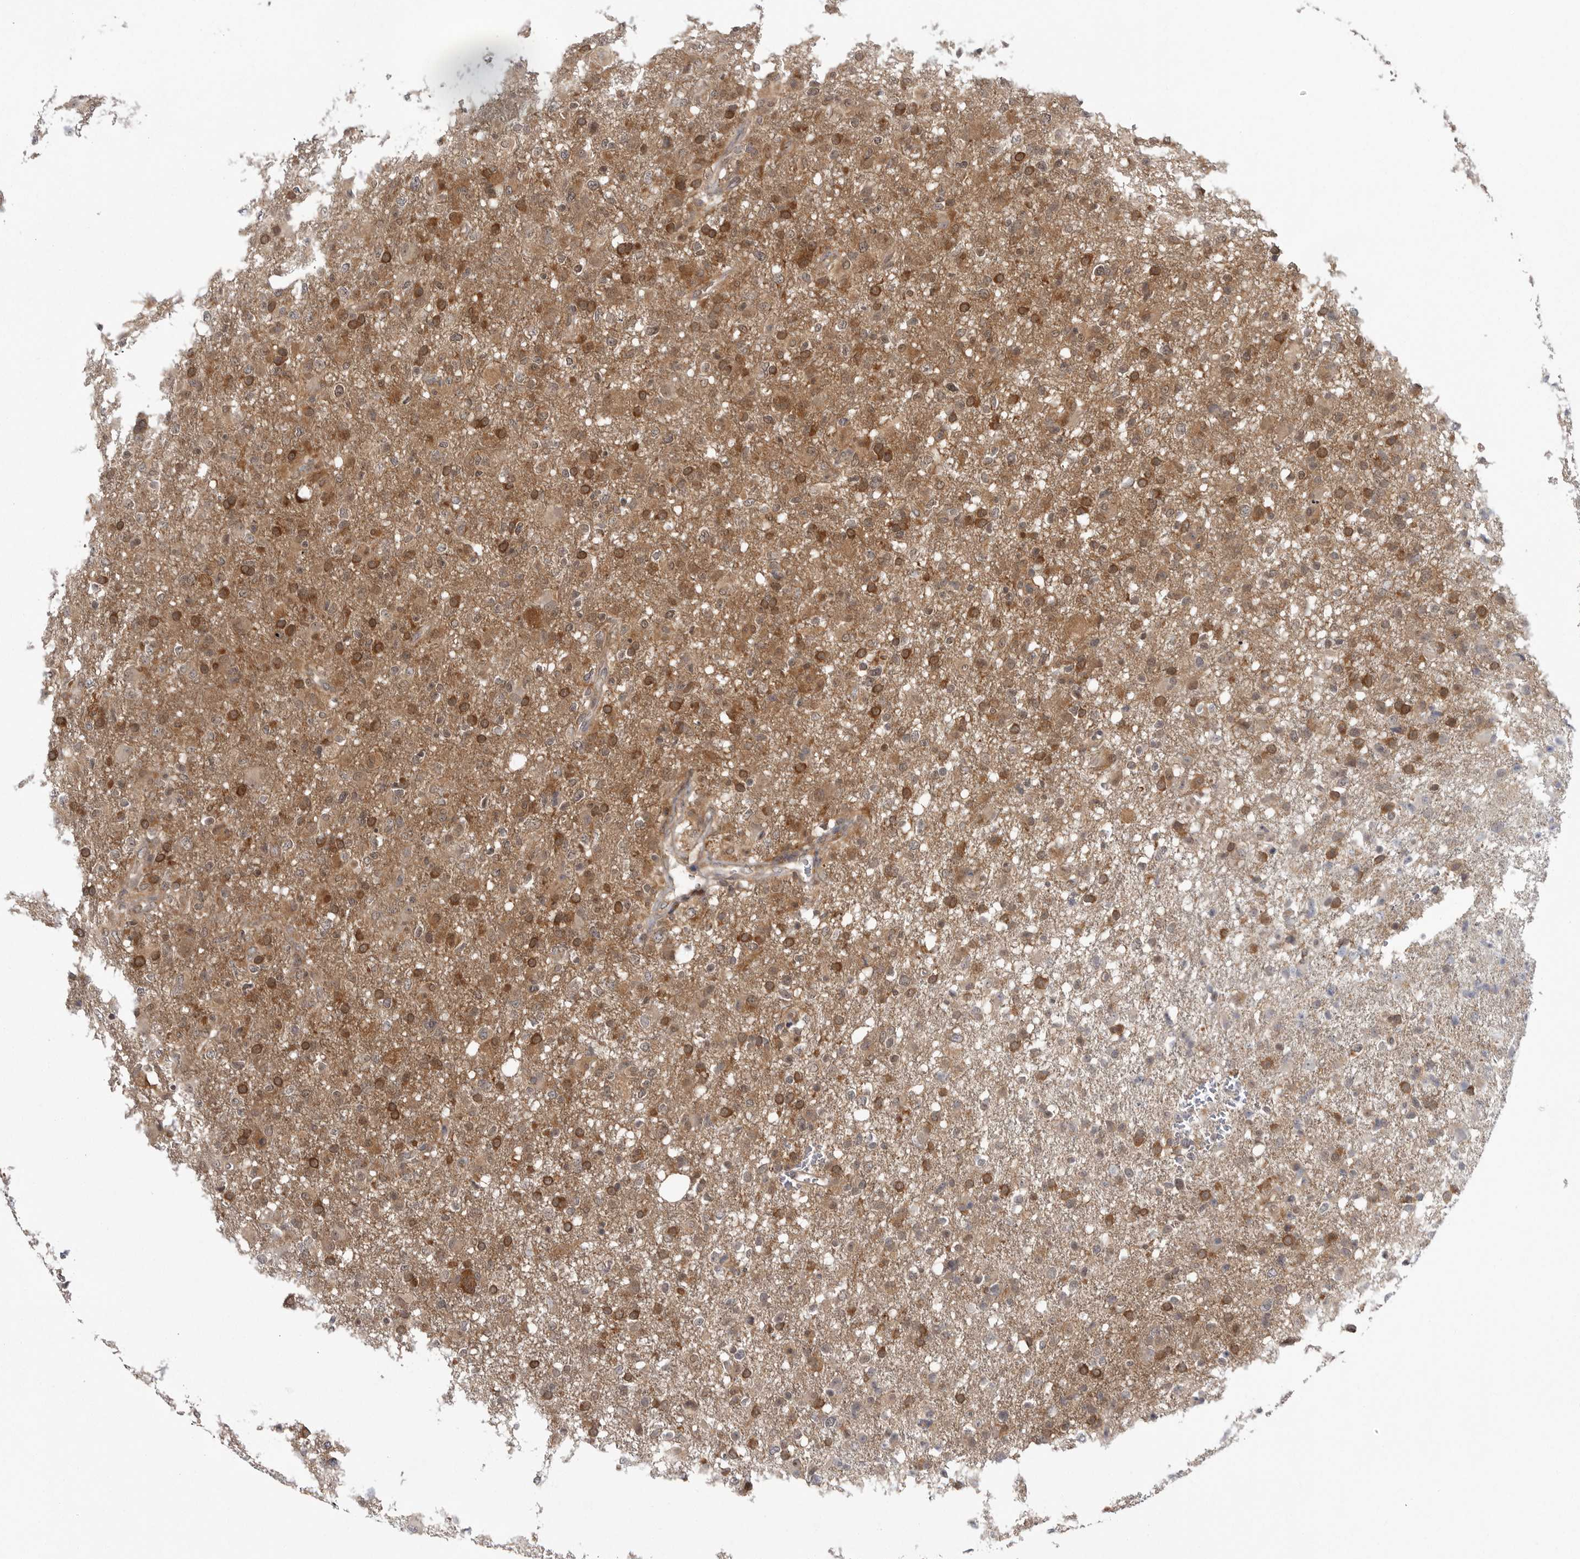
{"staining": {"intensity": "moderate", "quantity": ">75%", "location": "cytoplasmic/membranous"}, "tissue": "glioma", "cell_type": "Tumor cells", "image_type": "cancer", "snomed": [{"axis": "morphology", "description": "Glioma, malignant, High grade"}, {"axis": "topography", "description": "Brain"}], "caption": "Human glioma stained with a protein marker demonstrates moderate staining in tumor cells.", "gene": "CACYBP", "patient": {"sex": "female", "age": 57}}